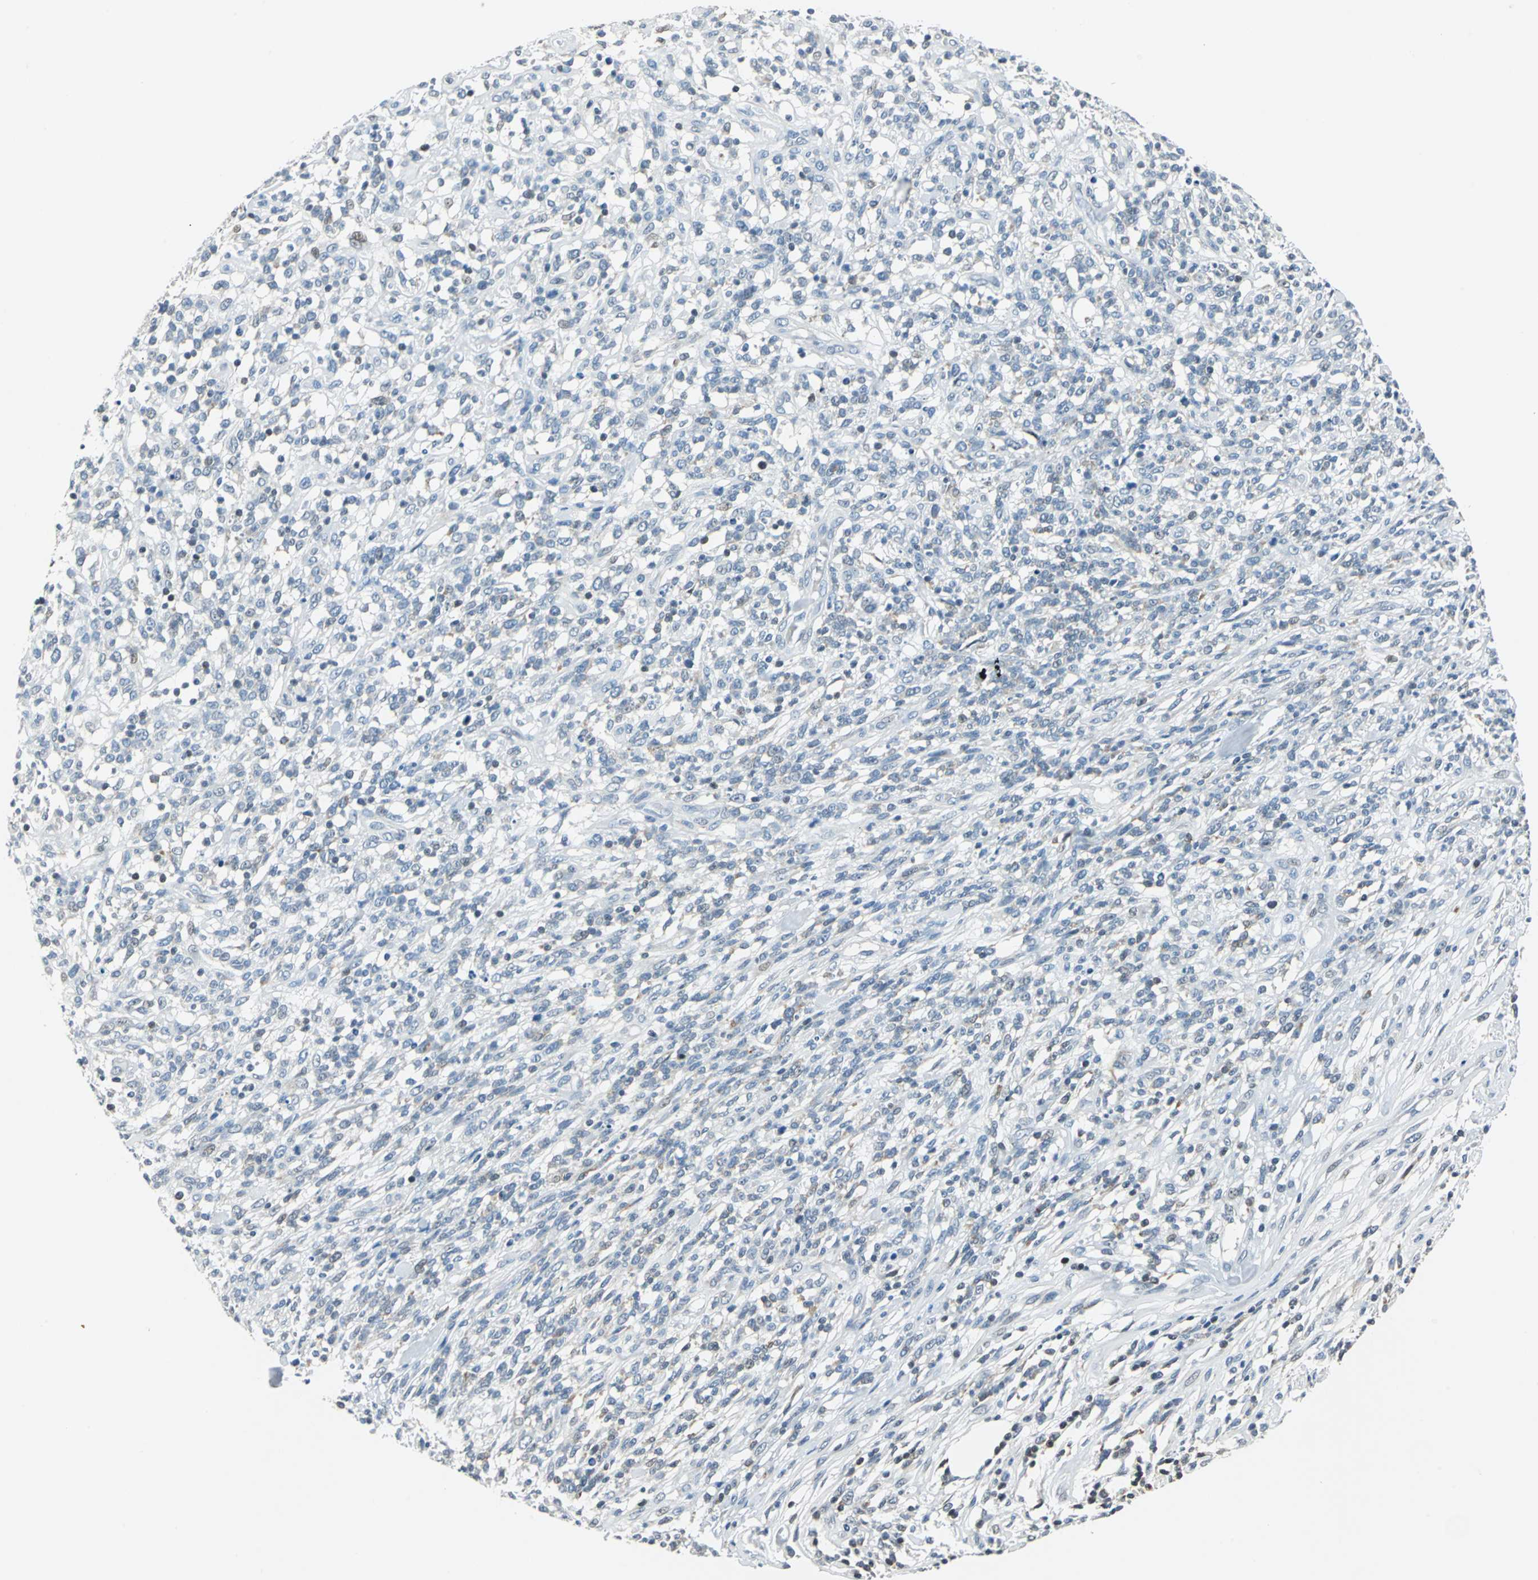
{"staining": {"intensity": "weak", "quantity": "<25%", "location": "cytoplasmic/membranous"}, "tissue": "lymphoma", "cell_type": "Tumor cells", "image_type": "cancer", "snomed": [{"axis": "morphology", "description": "Malignant lymphoma, non-Hodgkin's type, High grade"}, {"axis": "topography", "description": "Lymph node"}], "caption": "This is an IHC histopathology image of high-grade malignant lymphoma, non-Hodgkin's type. There is no positivity in tumor cells.", "gene": "HCFC2", "patient": {"sex": "female", "age": 73}}